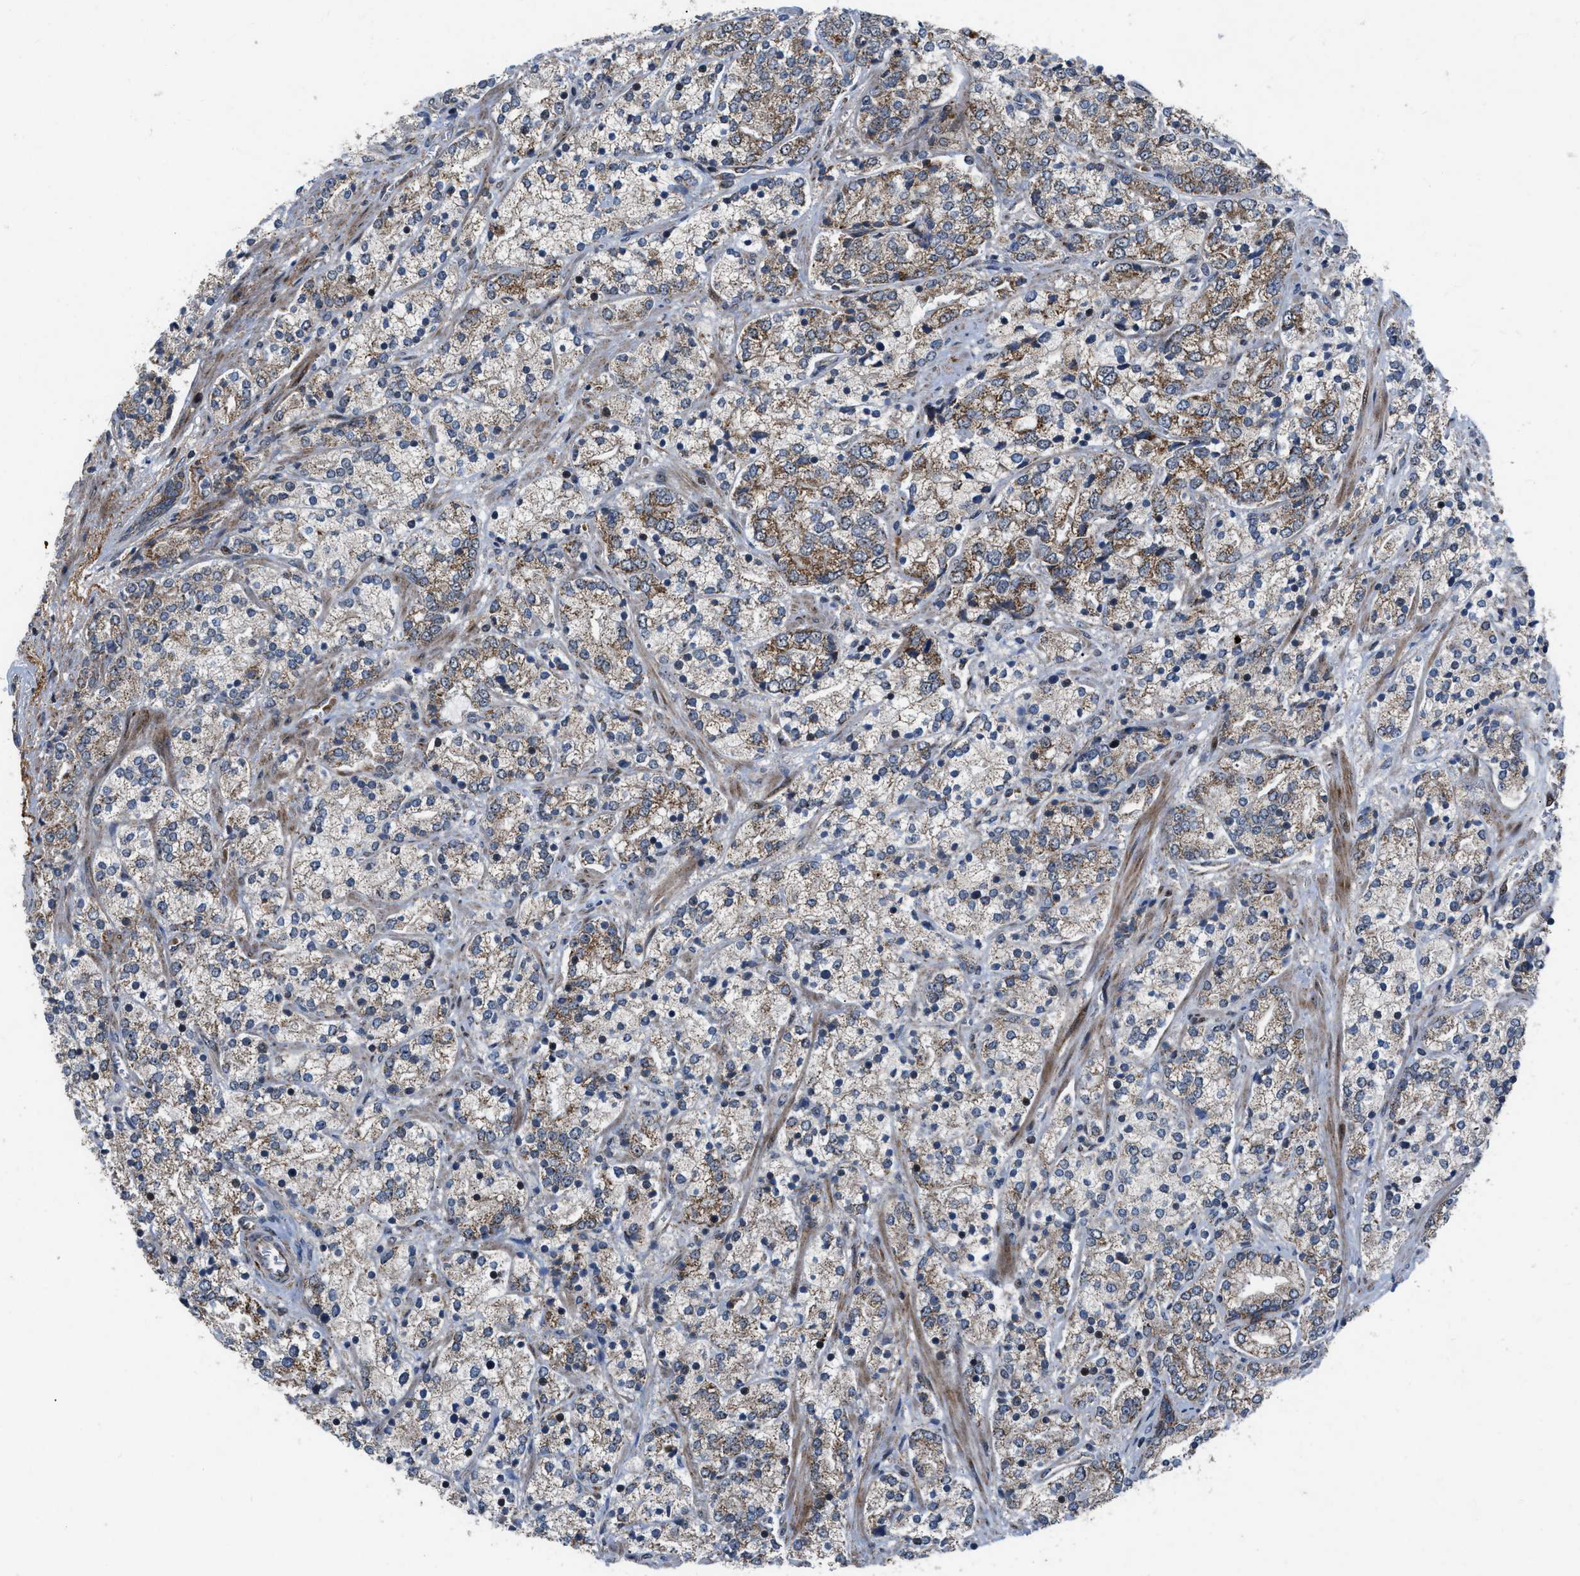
{"staining": {"intensity": "moderate", "quantity": "<25%", "location": "cytoplasmic/membranous"}, "tissue": "prostate cancer", "cell_type": "Tumor cells", "image_type": "cancer", "snomed": [{"axis": "morphology", "description": "Adenocarcinoma, High grade"}, {"axis": "topography", "description": "Prostate"}], "caption": "High-grade adenocarcinoma (prostate) tissue demonstrates moderate cytoplasmic/membranous positivity in approximately <25% of tumor cells", "gene": "AP3M2", "patient": {"sex": "male", "age": 71}}